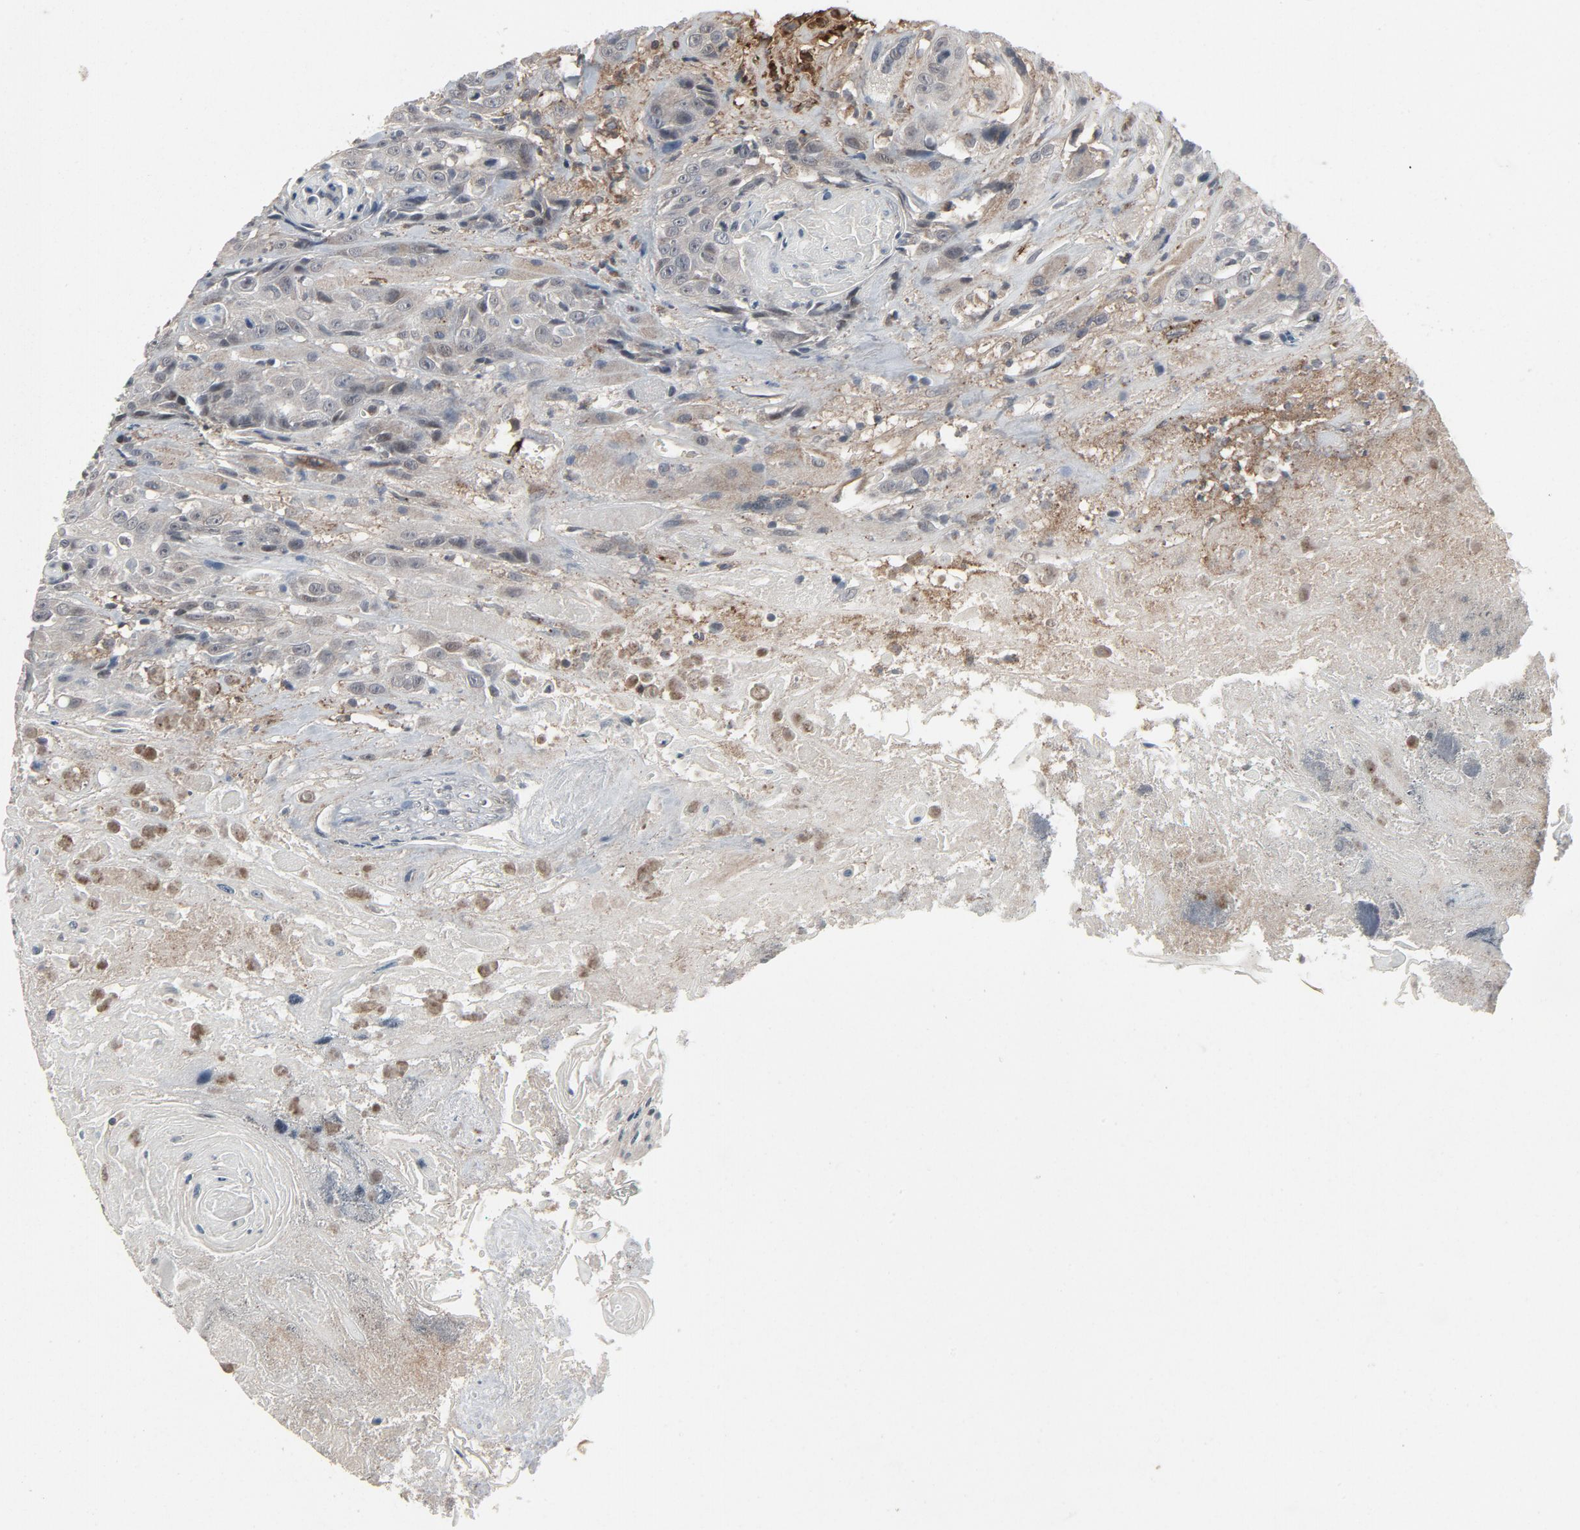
{"staining": {"intensity": "negative", "quantity": "none", "location": "none"}, "tissue": "head and neck cancer", "cell_type": "Tumor cells", "image_type": "cancer", "snomed": [{"axis": "morphology", "description": "Squamous cell carcinoma, NOS"}, {"axis": "topography", "description": "Head-Neck"}], "caption": "DAB (3,3'-diaminobenzidine) immunohistochemical staining of human head and neck cancer demonstrates no significant staining in tumor cells.", "gene": "PDZD4", "patient": {"sex": "female", "age": 84}}